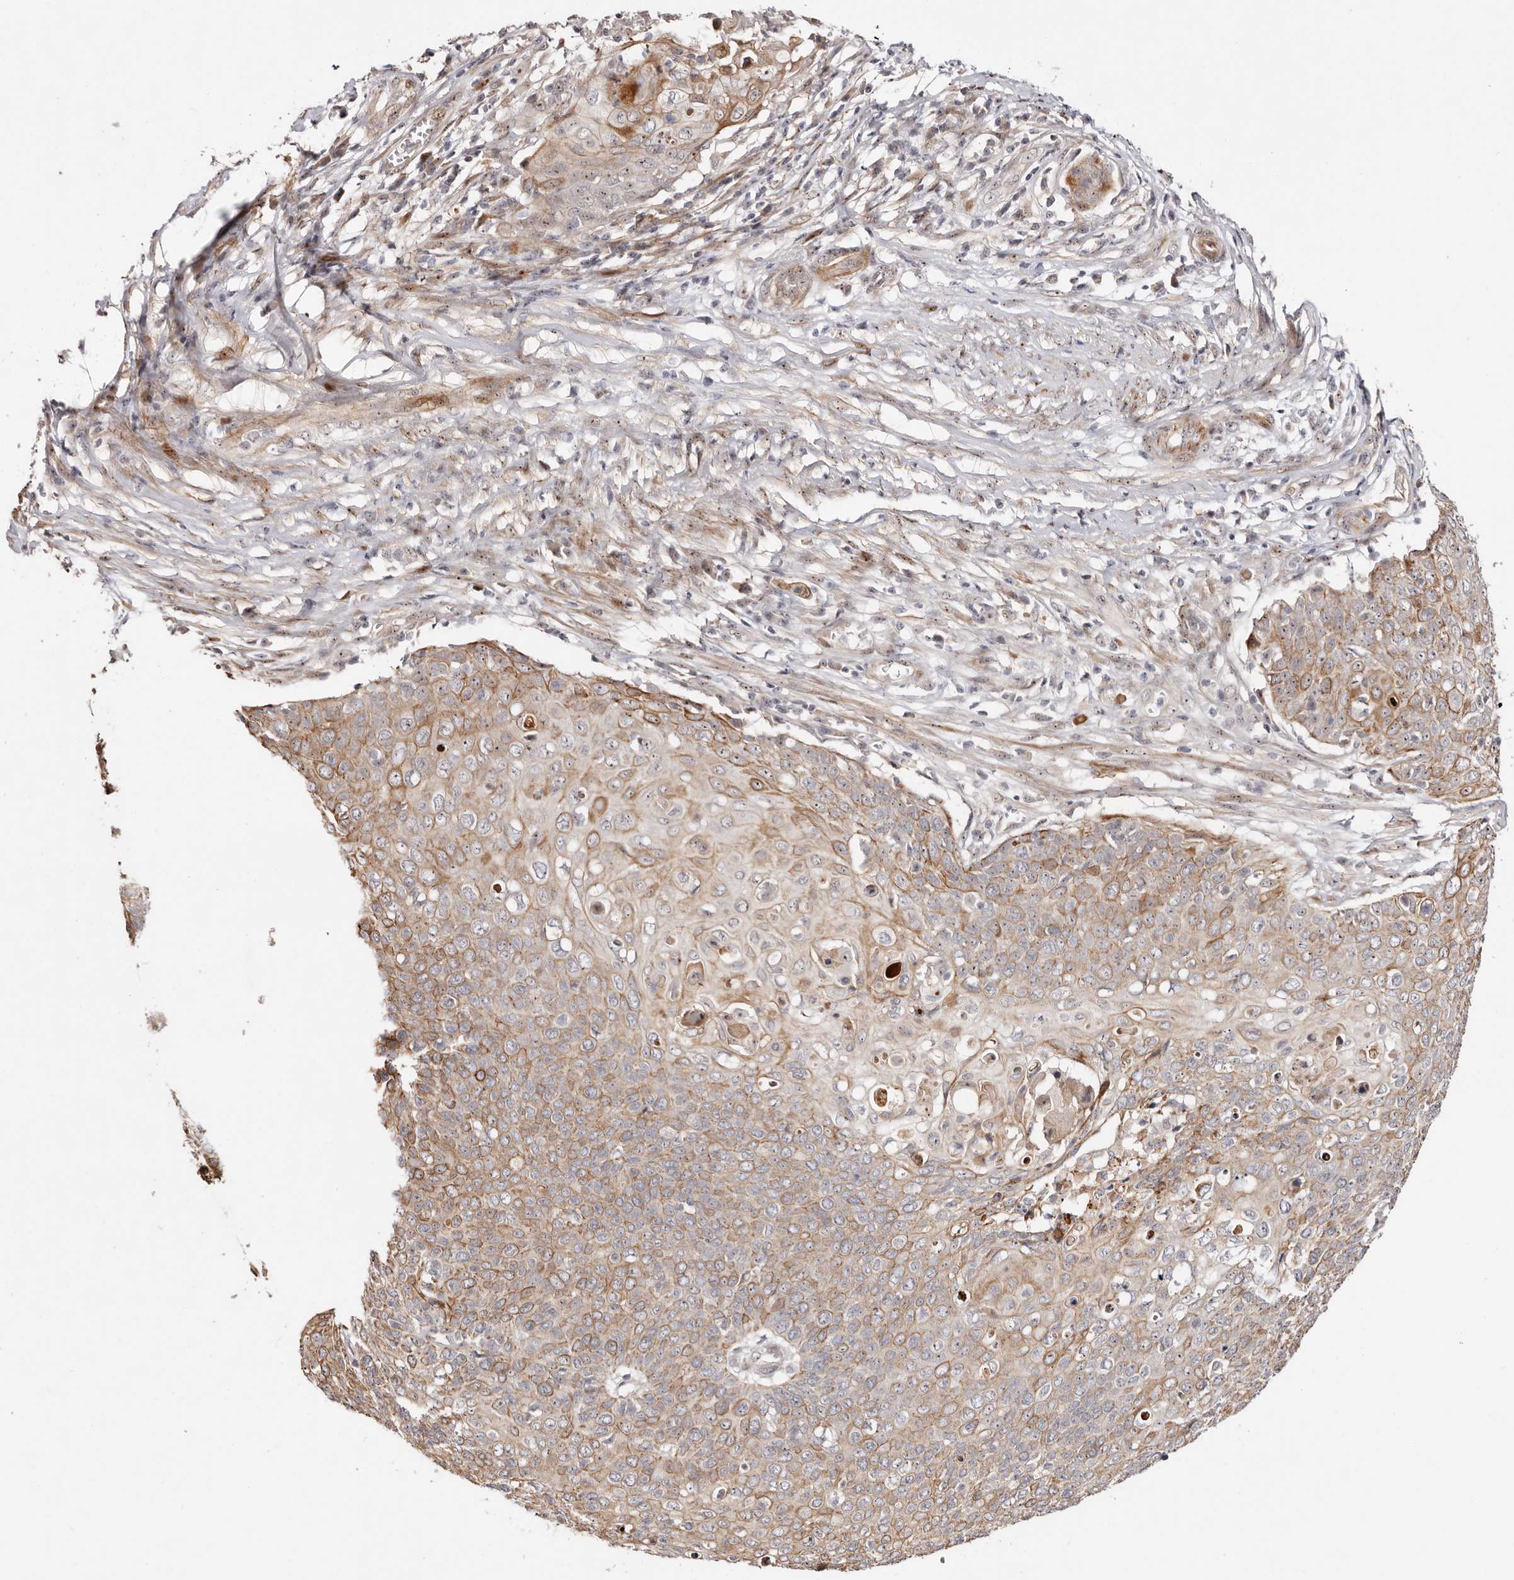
{"staining": {"intensity": "weak", "quantity": "25%-75%", "location": "cytoplasmic/membranous"}, "tissue": "cervical cancer", "cell_type": "Tumor cells", "image_type": "cancer", "snomed": [{"axis": "morphology", "description": "Squamous cell carcinoma, NOS"}, {"axis": "topography", "description": "Cervix"}], "caption": "Protein analysis of cervical cancer (squamous cell carcinoma) tissue reveals weak cytoplasmic/membranous expression in approximately 25%-75% of tumor cells. (brown staining indicates protein expression, while blue staining denotes nuclei).", "gene": "ODF2L", "patient": {"sex": "female", "age": 39}}